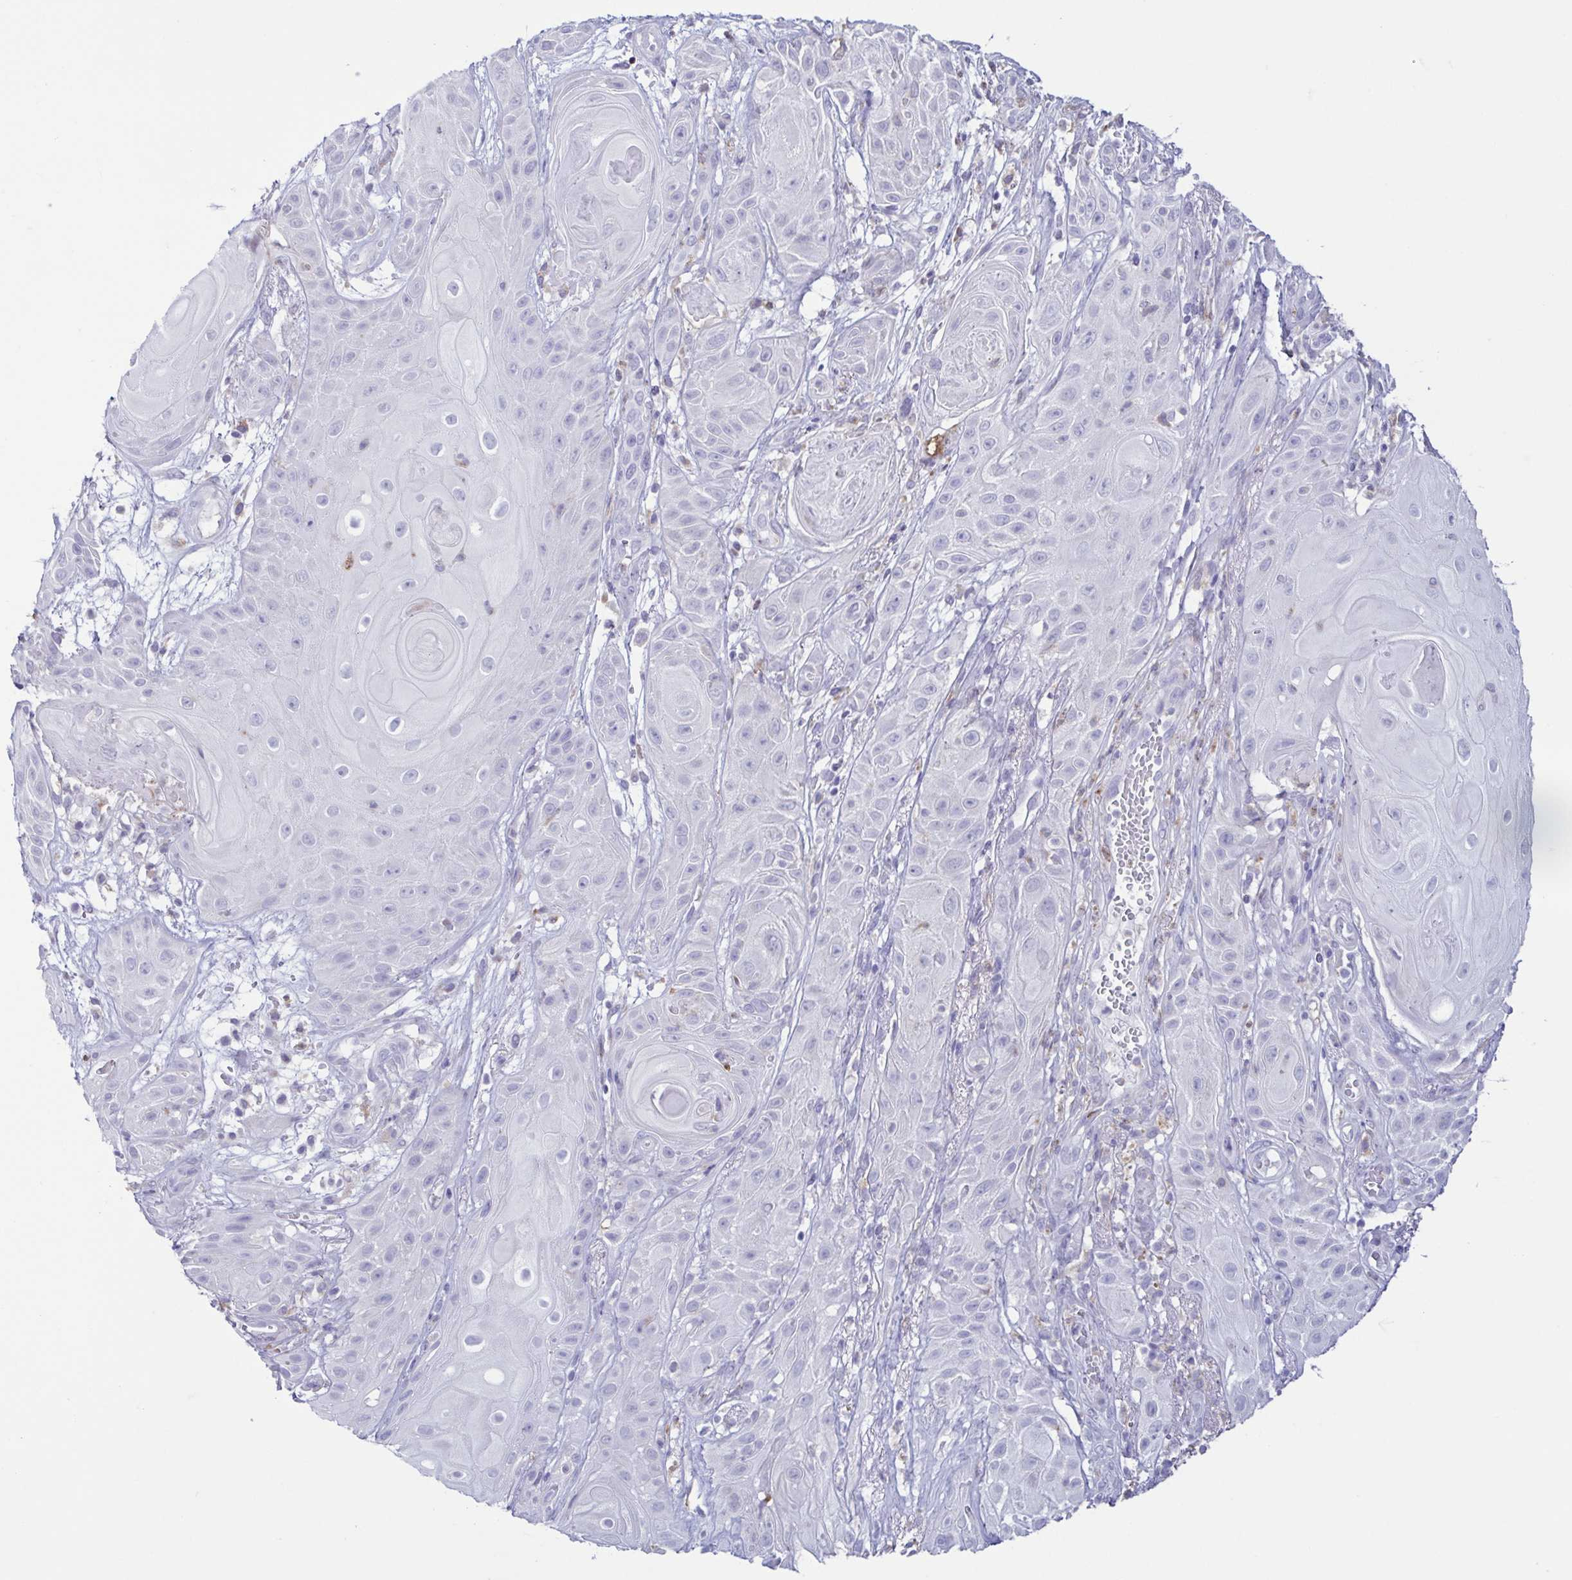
{"staining": {"intensity": "negative", "quantity": "none", "location": "none"}, "tissue": "skin cancer", "cell_type": "Tumor cells", "image_type": "cancer", "snomed": [{"axis": "morphology", "description": "Squamous cell carcinoma, NOS"}, {"axis": "topography", "description": "Skin"}], "caption": "Image shows no protein expression in tumor cells of skin cancer (squamous cell carcinoma) tissue.", "gene": "ATP6V1G2", "patient": {"sex": "male", "age": 62}}